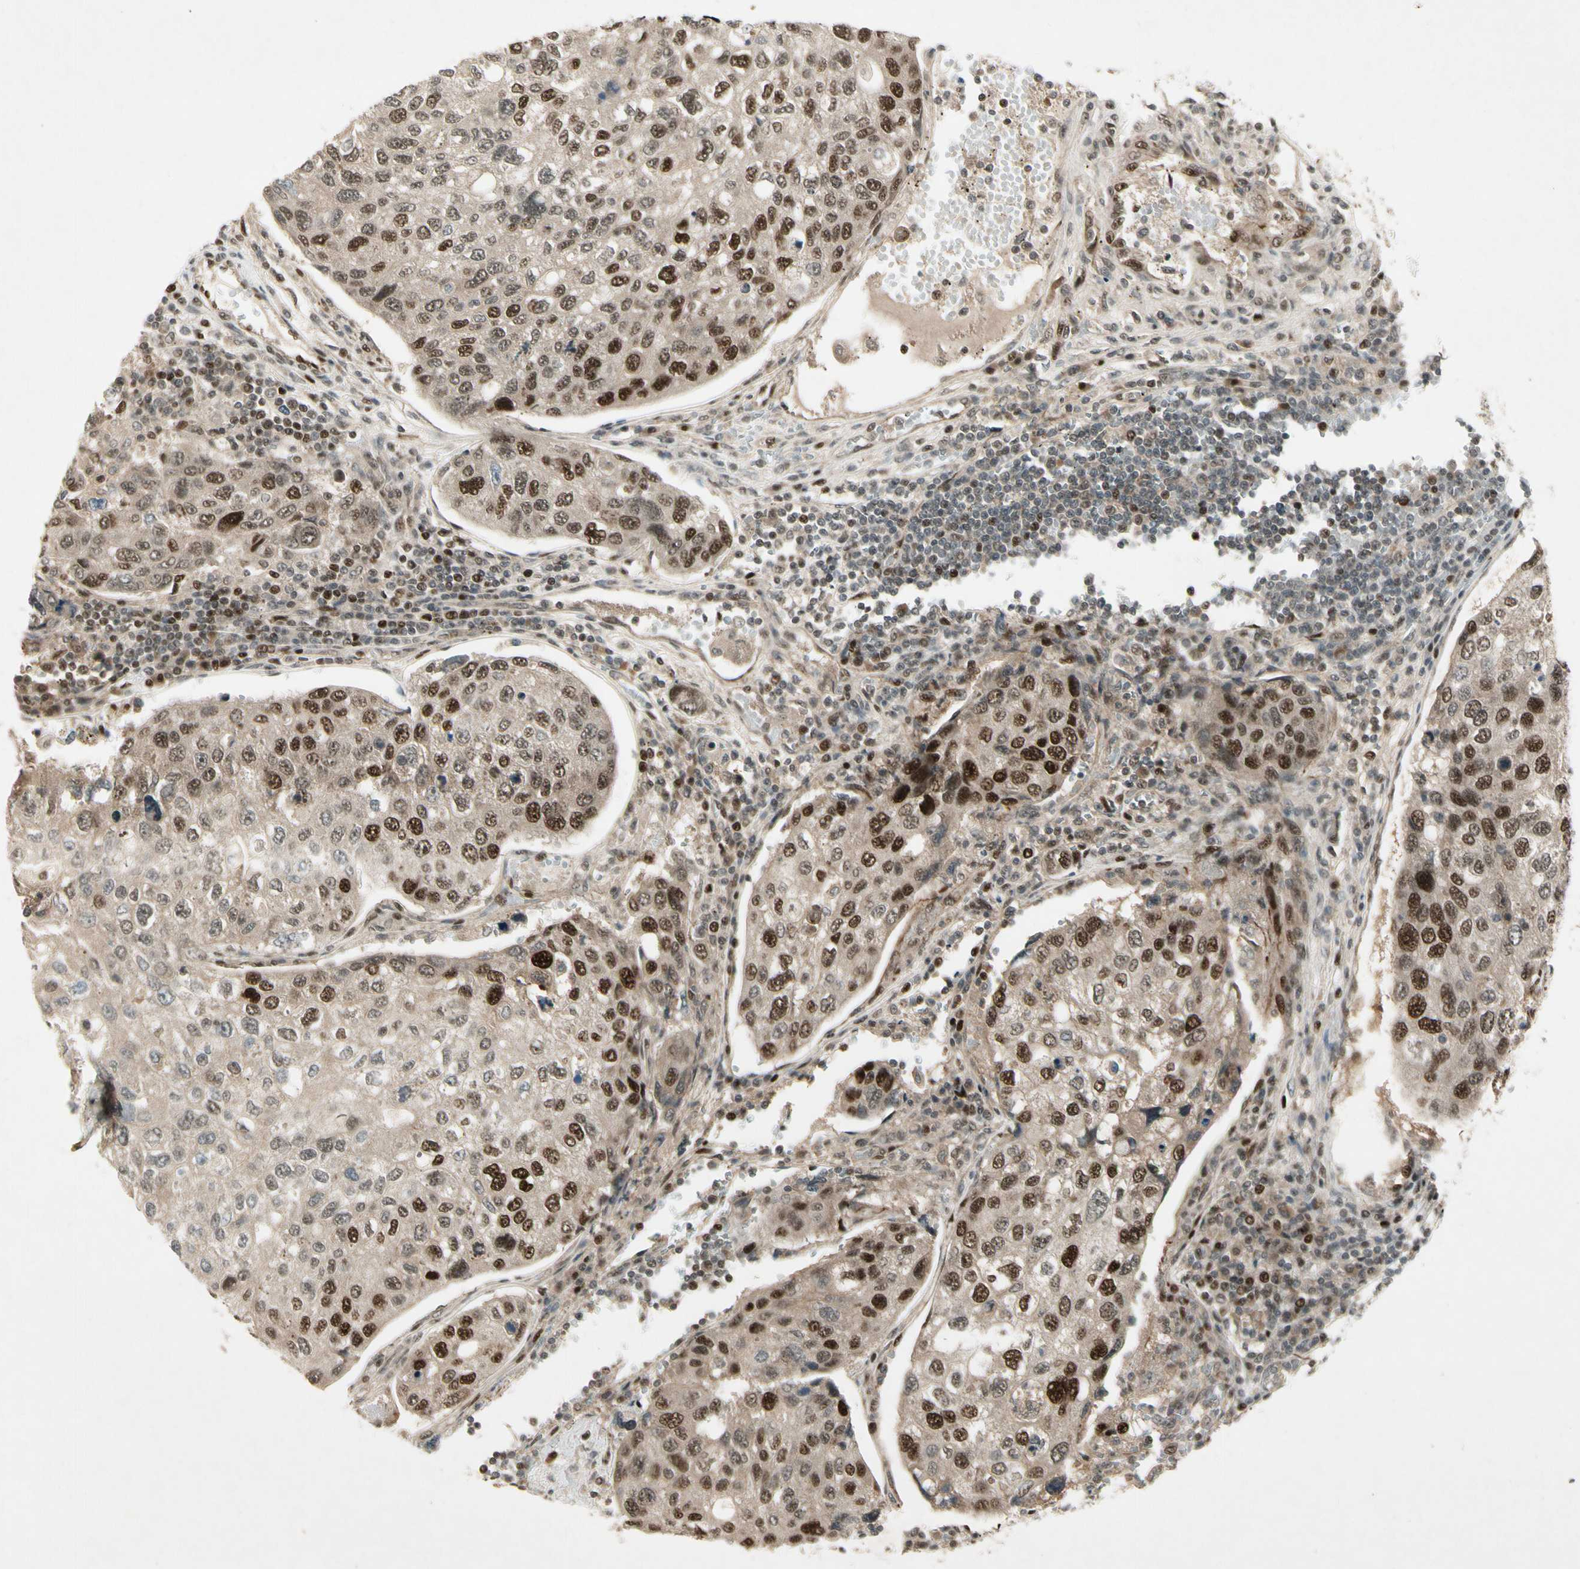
{"staining": {"intensity": "strong", "quantity": ">75%", "location": "nuclear"}, "tissue": "urothelial cancer", "cell_type": "Tumor cells", "image_type": "cancer", "snomed": [{"axis": "morphology", "description": "Urothelial carcinoma, High grade"}, {"axis": "topography", "description": "Lymph node"}, {"axis": "topography", "description": "Urinary bladder"}], "caption": "This photomicrograph shows IHC staining of urothelial cancer, with high strong nuclear positivity in about >75% of tumor cells.", "gene": "CDK11A", "patient": {"sex": "male", "age": 51}}